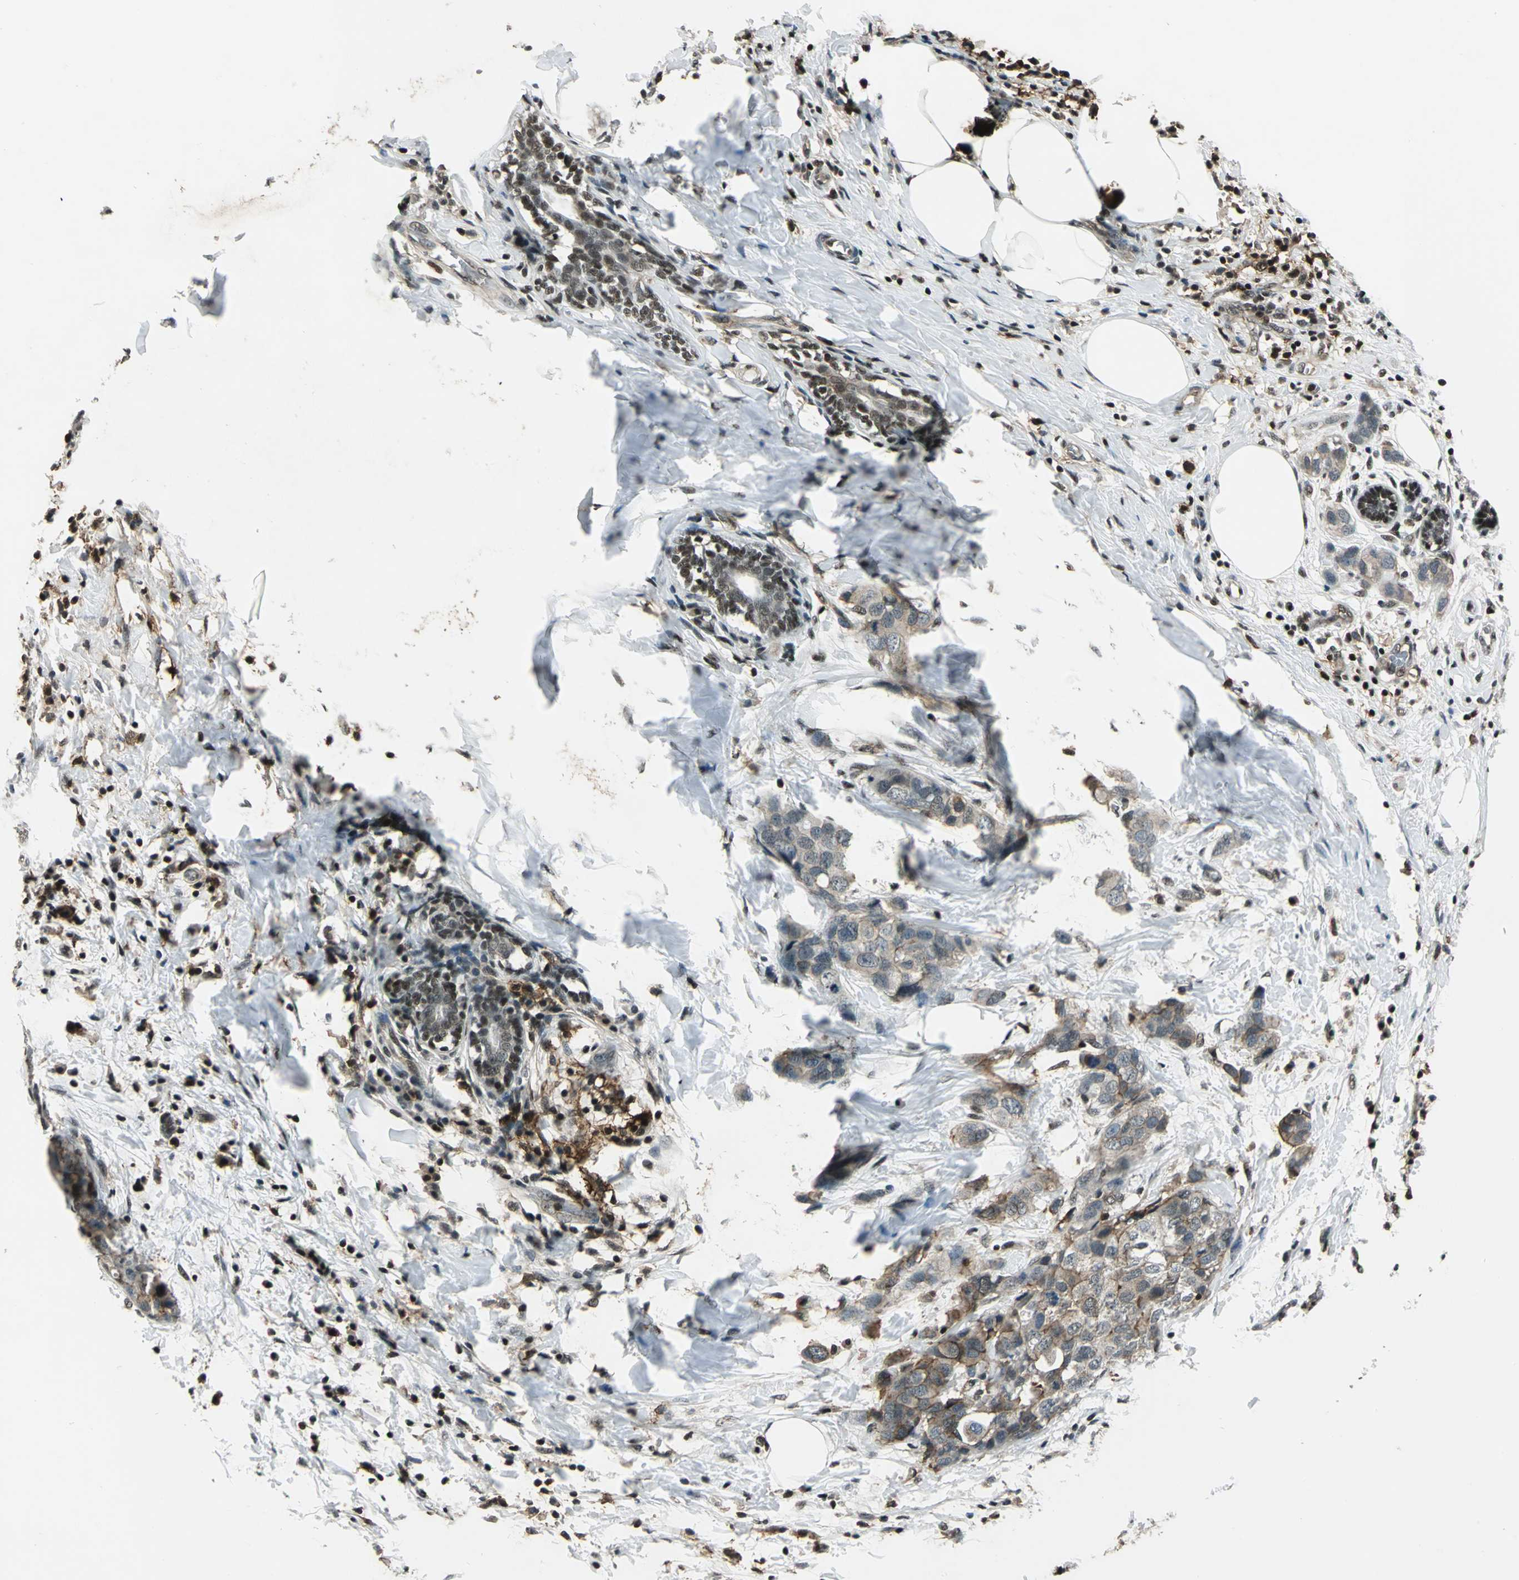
{"staining": {"intensity": "moderate", "quantity": "25%-75%", "location": "cytoplasmic/membranous"}, "tissue": "breast cancer", "cell_type": "Tumor cells", "image_type": "cancer", "snomed": [{"axis": "morphology", "description": "Normal tissue, NOS"}, {"axis": "morphology", "description": "Duct carcinoma"}, {"axis": "topography", "description": "Breast"}], "caption": "A medium amount of moderate cytoplasmic/membranous staining is present in about 25%-75% of tumor cells in breast invasive ductal carcinoma tissue.", "gene": "NR2C2", "patient": {"sex": "female", "age": 50}}